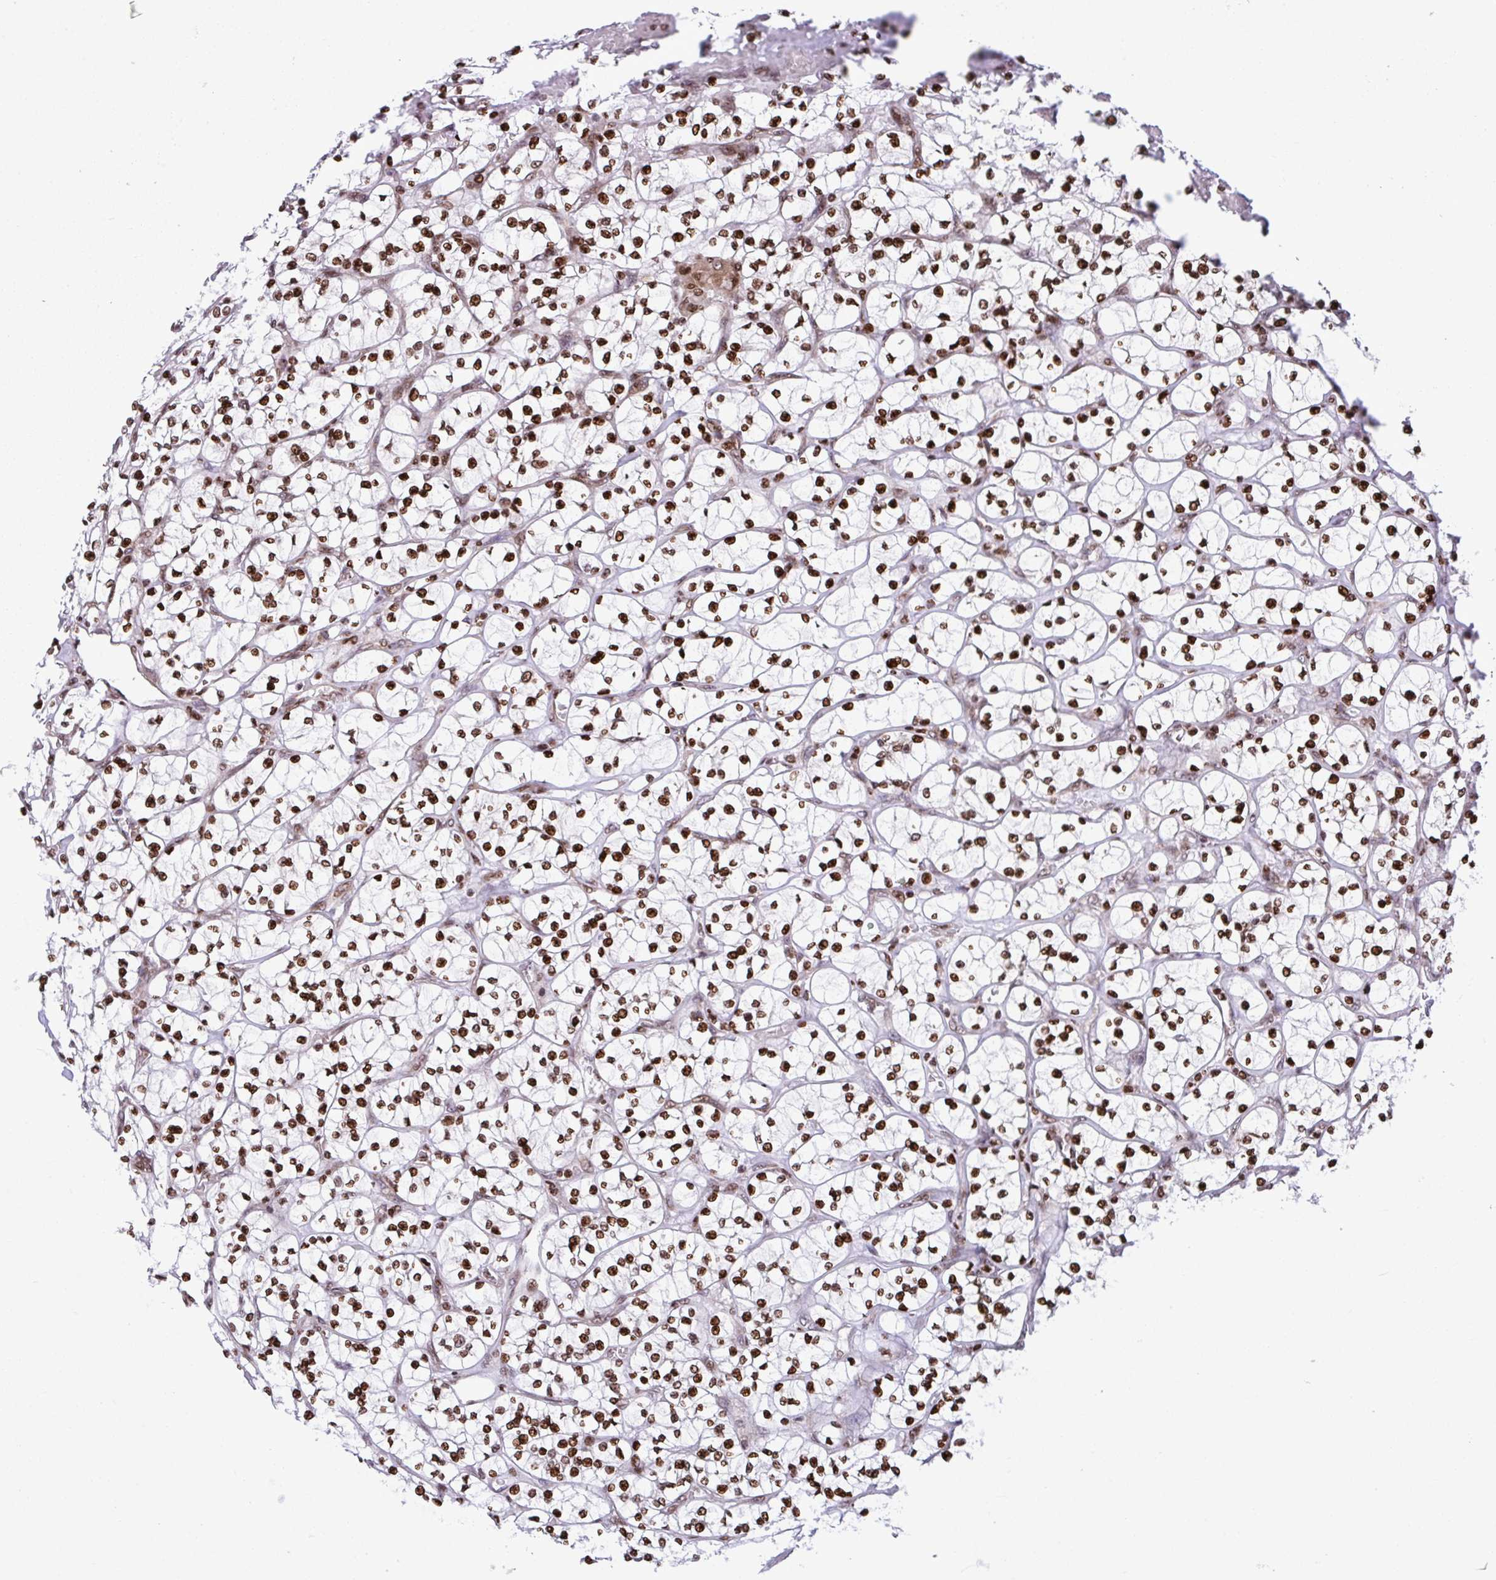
{"staining": {"intensity": "strong", "quantity": ">75%", "location": "nuclear"}, "tissue": "renal cancer", "cell_type": "Tumor cells", "image_type": "cancer", "snomed": [{"axis": "morphology", "description": "Adenocarcinoma, NOS"}, {"axis": "topography", "description": "Kidney"}], "caption": "Human adenocarcinoma (renal) stained with a protein marker reveals strong staining in tumor cells.", "gene": "RAPGEF5", "patient": {"sex": "female", "age": 64}}